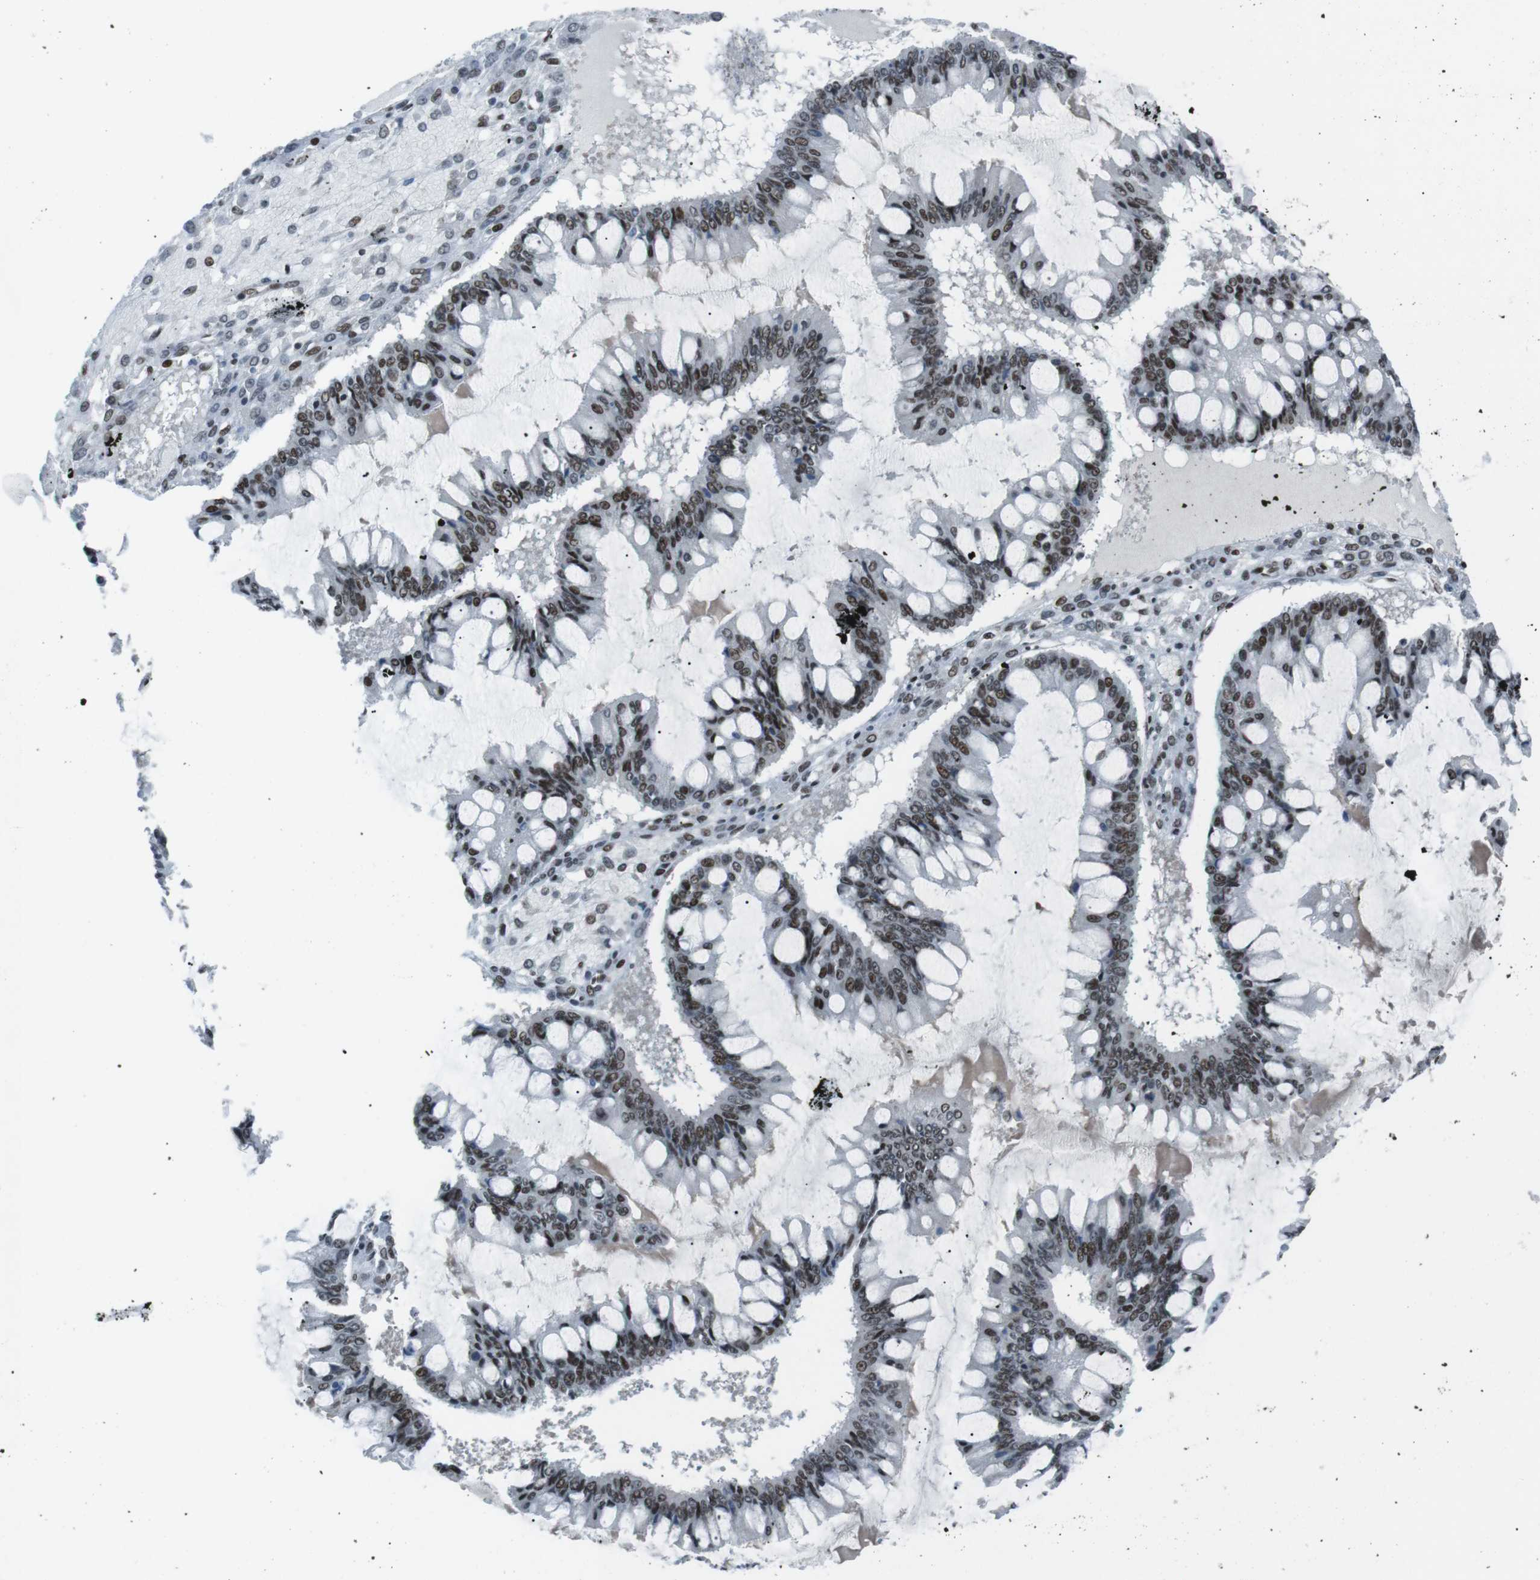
{"staining": {"intensity": "moderate", "quantity": ">75%", "location": "nuclear"}, "tissue": "ovarian cancer", "cell_type": "Tumor cells", "image_type": "cancer", "snomed": [{"axis": "morphology", "description": "Cystadenocarcinoma, mucinous, NOS"}, {"axis": "topography", "description": "Ovary"}], "caption": "The photomicrograph displays immunohistochemical staining of ovarian mucinous cystadenocarcinoma. There is moderate nuclear expression is present in approximately >75% of tumor cells.", "gene": "TAF1", "patient": {"sex": "female", "age": 73}}